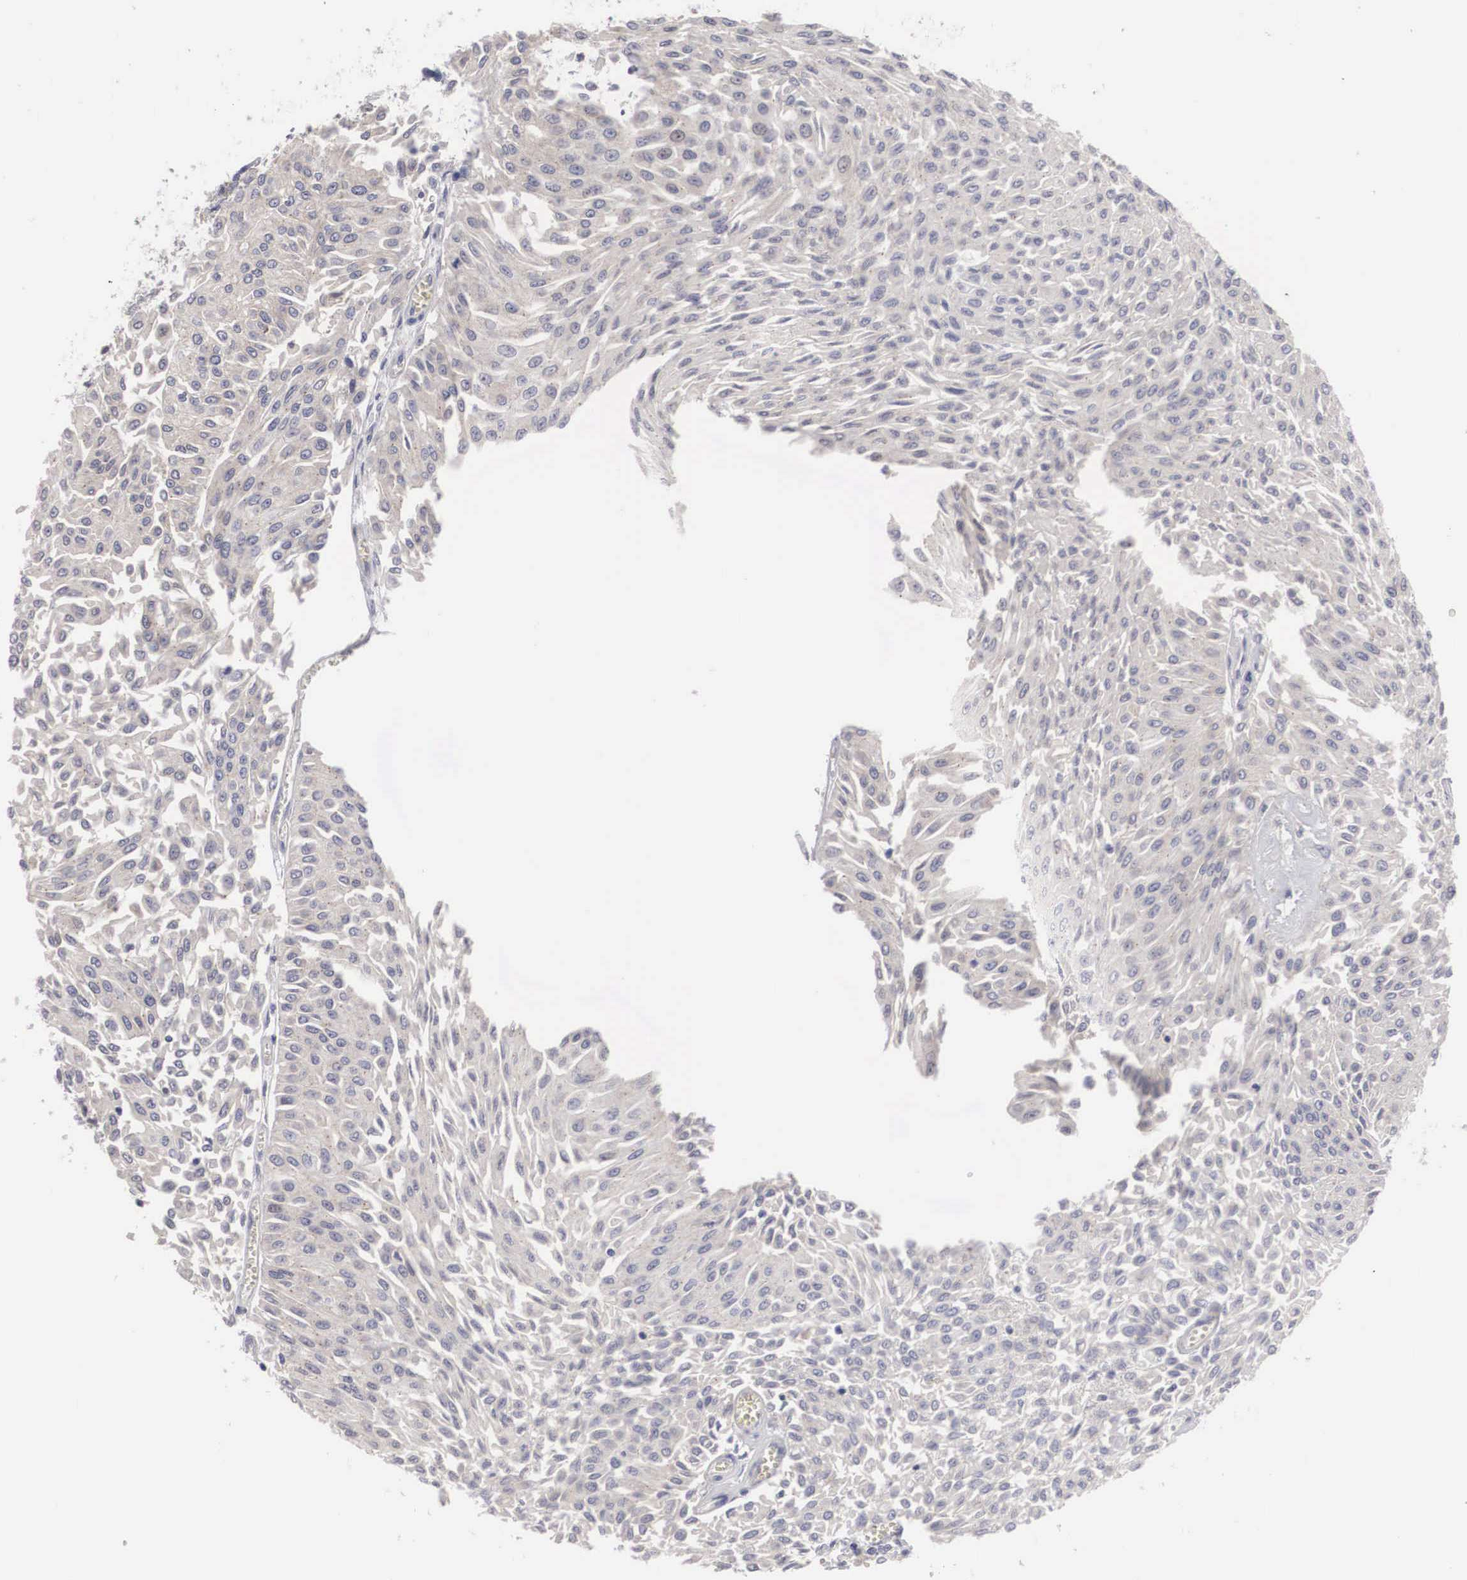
{"staining": {"intensity": "weak", "quantity": "<25%", "location": "cytoplasmic/membranous"}, "tissue": "urothelial cancer", "cell_type": "Tumor cells", "image_type": "cancer", "snomed": [{"axis": "morphology", "description": "Urothelial carcinoma, Low grade"}, {"axis": "topography", "description": "Urinary bladder"}], "caption": "Immunohistochemical staining of urothelial cancer exhibits no significant staining in tumor cells.", "gene": "HMOX1", "patient": {"sex": "male", "age": 86}}